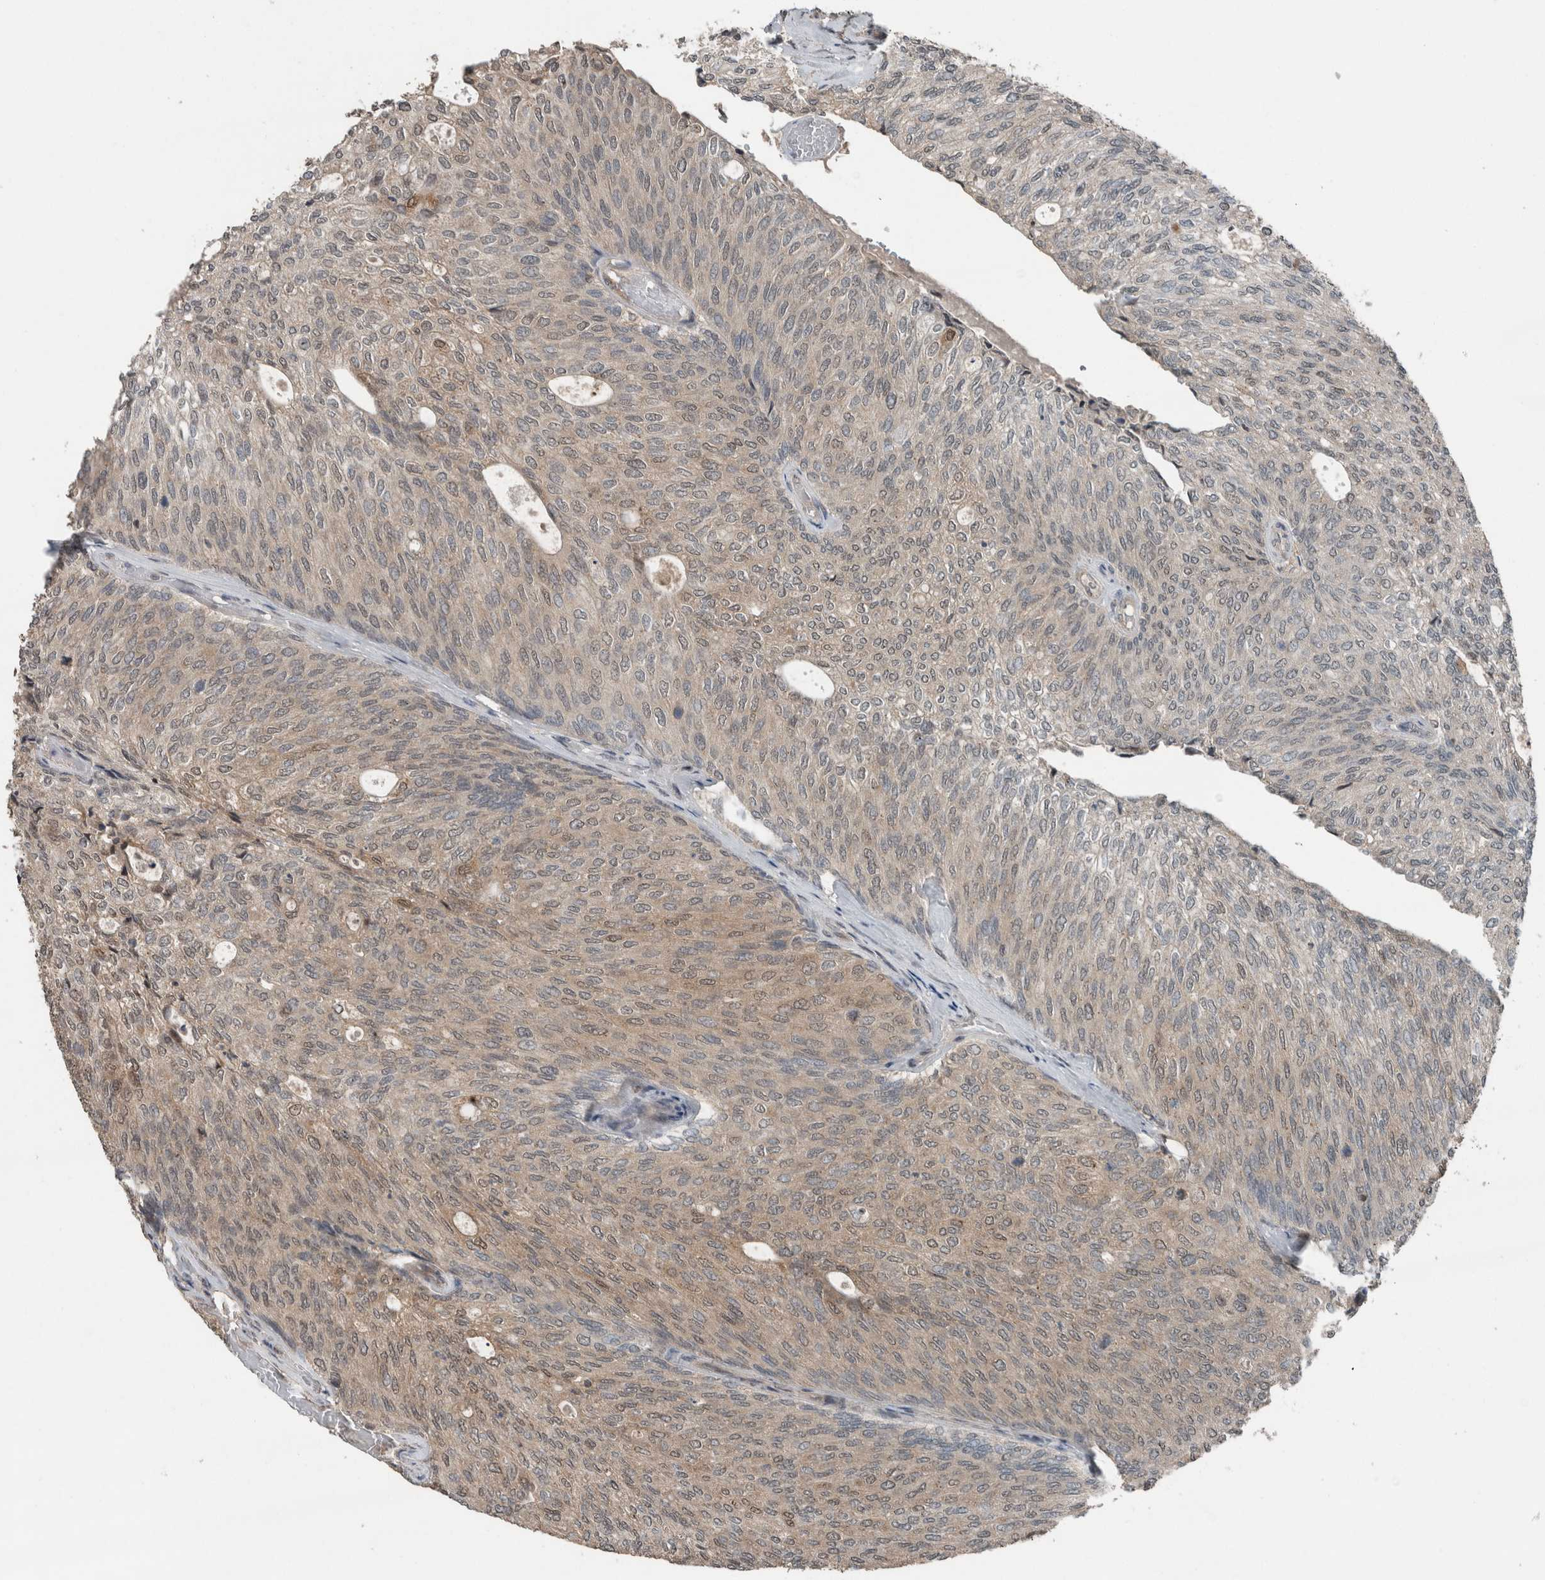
{"staining": {"intensity": "weak", "quantity": ">75%", "location": "cytoplasmic/membranous"}, "tissue": "urothelial cancer", "cell_type": "Tumor cells", "image_type": "cancer", "snomed": [{"axis": "morphology", "description": "Urothelial carcinoma, Low grade"}, {"axis": "topography", "description": "Urinary bladder"}], "caption": "IHC of human urothelial cancer exhibits low levels of weak cytoplasmic/membranous expression in about >75% of tumor cells. Using DAB (3,3'-diaminobenzidine) (brown) and hematoxylin (blue) stains, captured at high magnification using brightfield microscopy.", "gene": "MYO1E", "patient": {"sex": "female", "age": 79}}